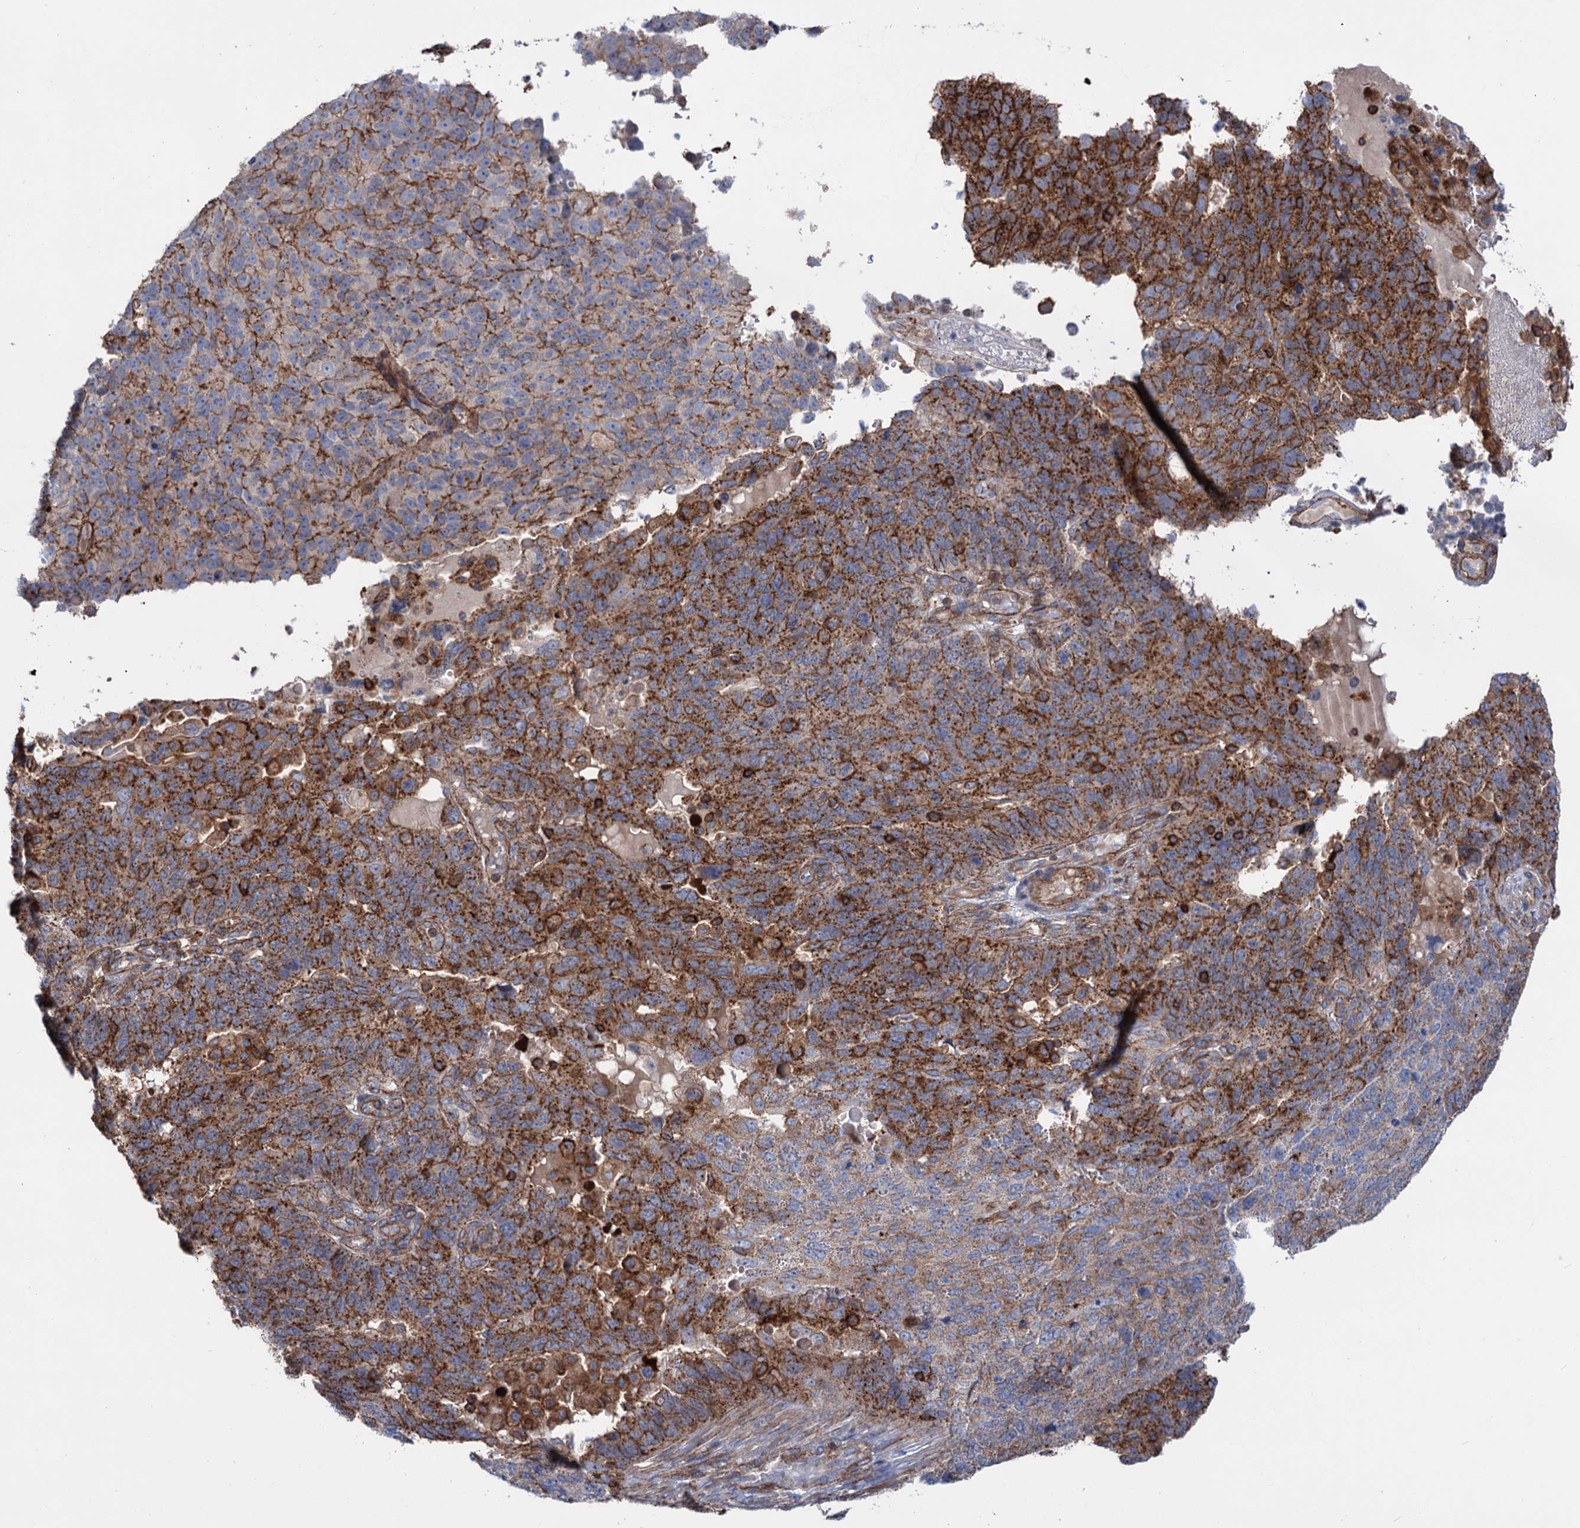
{"staining": {"intensity": "strong", "quantity": ">75%", "location": "cytoplasmic/membranous"}, "tissue": "endometrial cancer", "cell_type": "Tumor cells", "image_type": "cancer", "snomed": [{"axis": "morphology", "description": "Adenocarcinoma, NOS"}, {"axis": "topography", "description": "Endometrium"}], "caption": "This is a histology image of immunohistochemistry staining of adenocarcinoma (endometrial), which shows strong expression in the cytoplasmic/membranous of tumor cells.", "gene": "DEF6", "patient": {"sex": "female", "age": 66}}